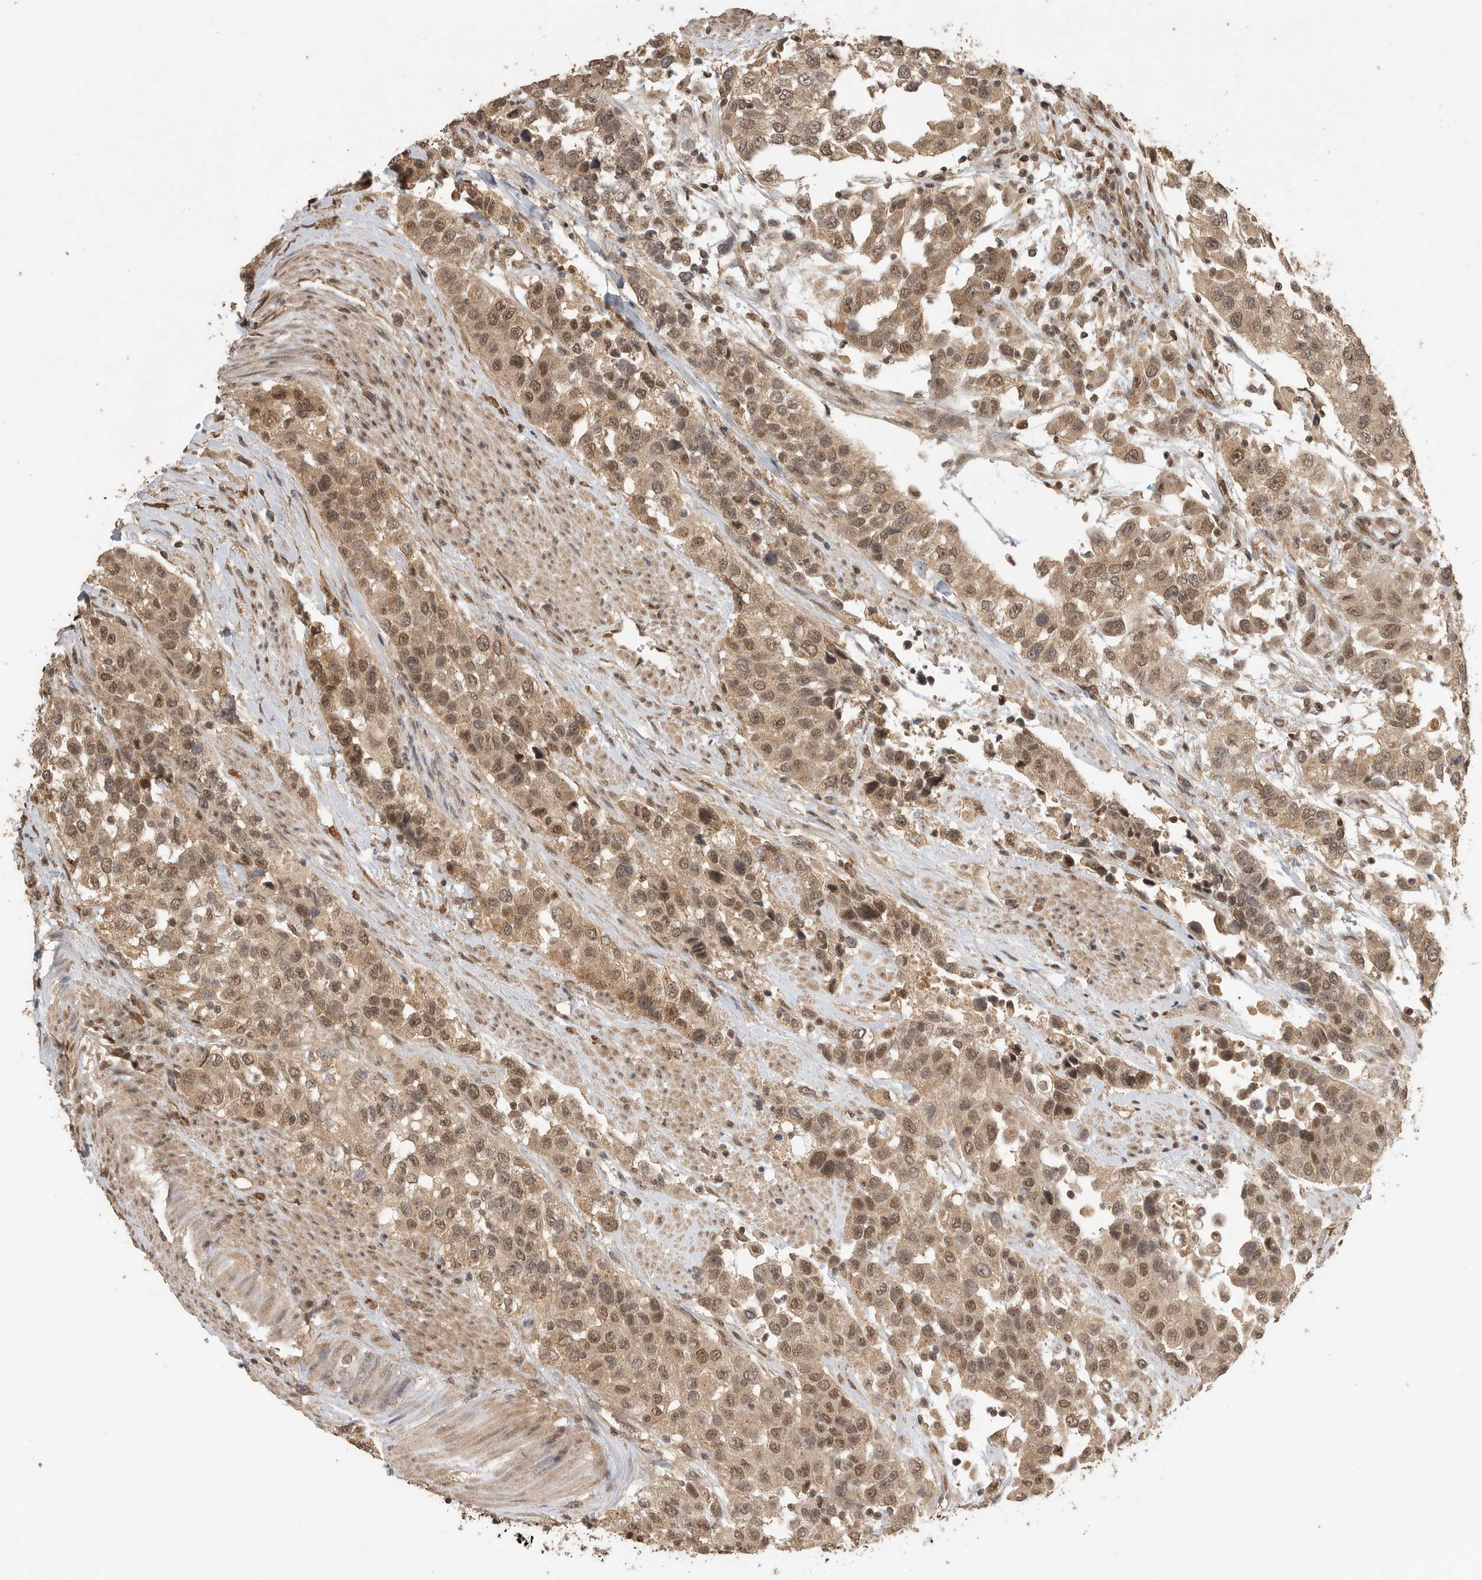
{"staining": {"intensity": "moderate", "quantity": ">75%", "location": "cytoplasmic/membranous,nuclear"}, "tissue": "urothelial cancer", "cell_type": "Tumor cells", "image_type": "cancer", "snomed": [{"axis": "morphology", "description": "Urothelial carcinoma, High grade"}, {"axis": "topography", "description": "Urinary bladder"}], "caption": "Brown immunohistochemical staining in urothelial cancer exhibits moderate cytoplasmic/membranous and nuclear expression in about >75% of tumor cells. (brown staining indicates protein expression, while blue staining denotes nuclei).", "gene": "DFFA", "patient": {"sex": "female", "age": 80}}